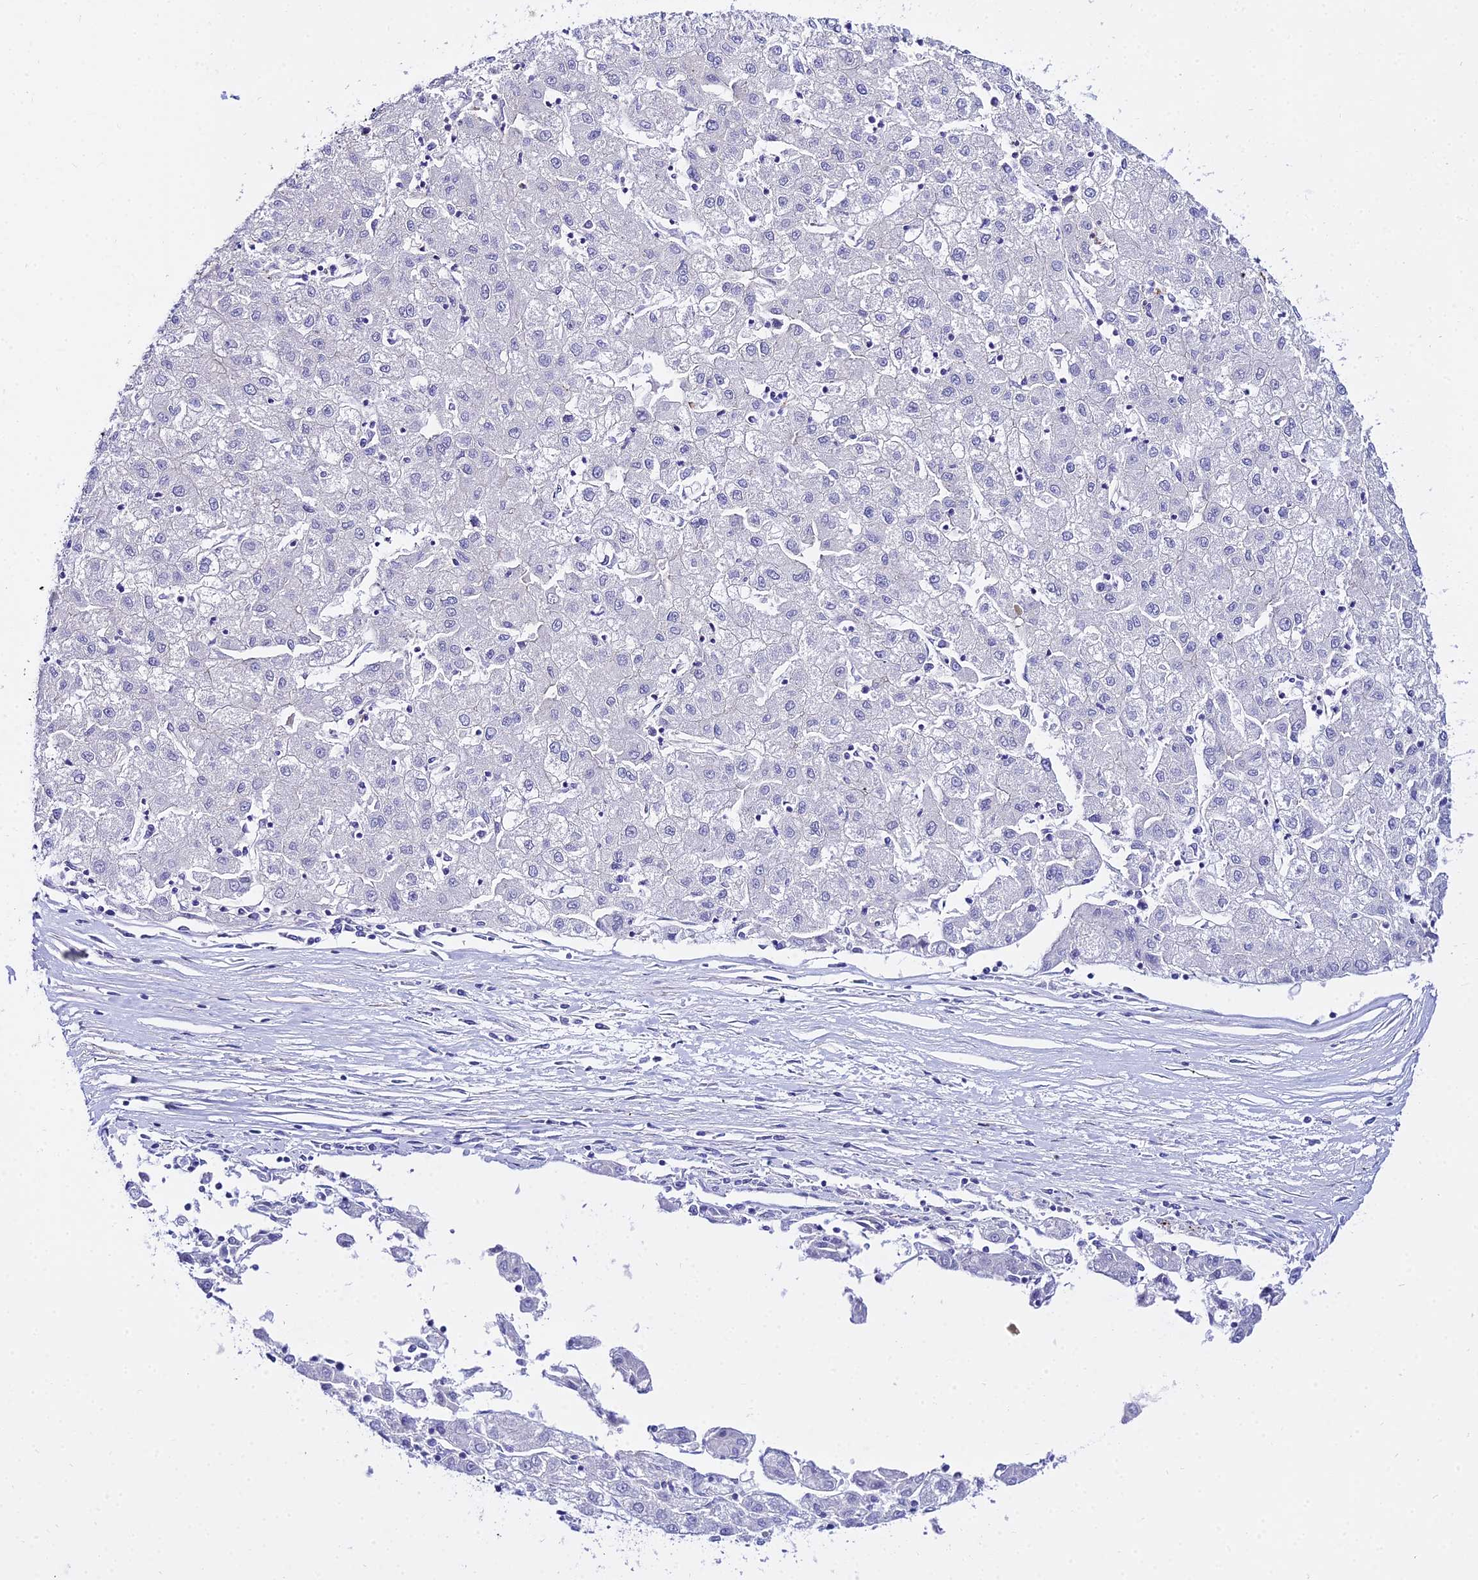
{"staining": {"intensity": "negative", "quantity": "none", "location": "none"}, "tissue": "liver cancer", "cell_type": "Tumor cells", "image_type": "cancer", "snomed": [{"axis": "morphology", "description": "Carcinoma, Hepatocellular, NOS"}, {"axis": "topography", "description": "Liver"}], "caption": "A high-resolution image shows immunohistochemistry (IHC) staining of liver cancer, which reveals no significant positivity in tumor cells.", "gene": "ZNF628", "patient": {"sex": "male", "age": 72}}